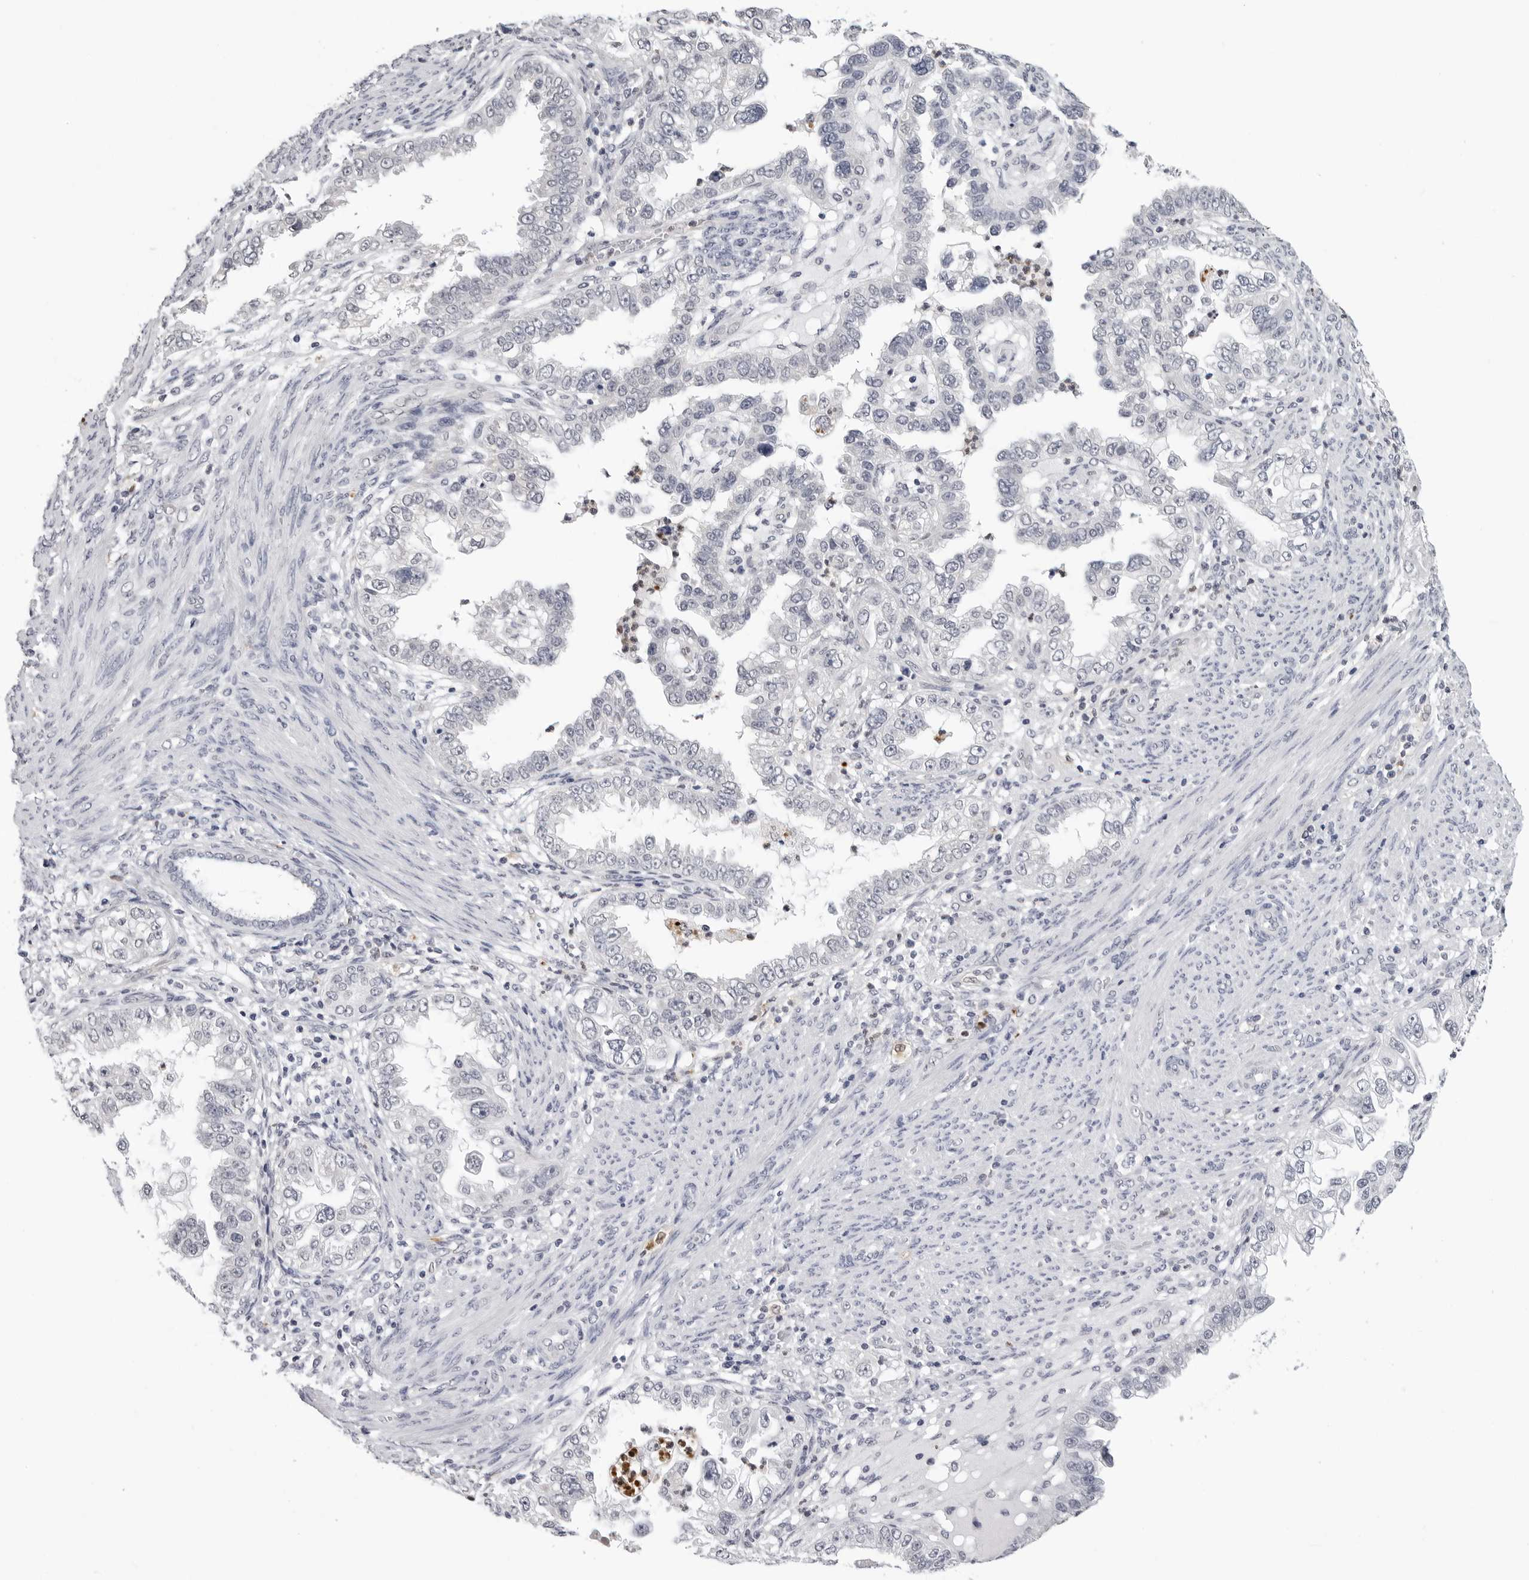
{"staining": {"intensity": "negative", "quantity": "none", "location": "none"}, "tissue": "endometrial cancer", "cell_type": "Tumor cells", "image_type": "cancer", "snomed": [{"axis": "morphology", "description": "Adenocarcinoma, NOS"}, {"axis": "topography", "description": "Endometrium"}], "caption": "The photomicrograph exhibits no staining of tumor cells in endometrial cancer (adenocarcinoma).", "gene": "TRMT13", "patient": {"sex": "female", "age": 85}}